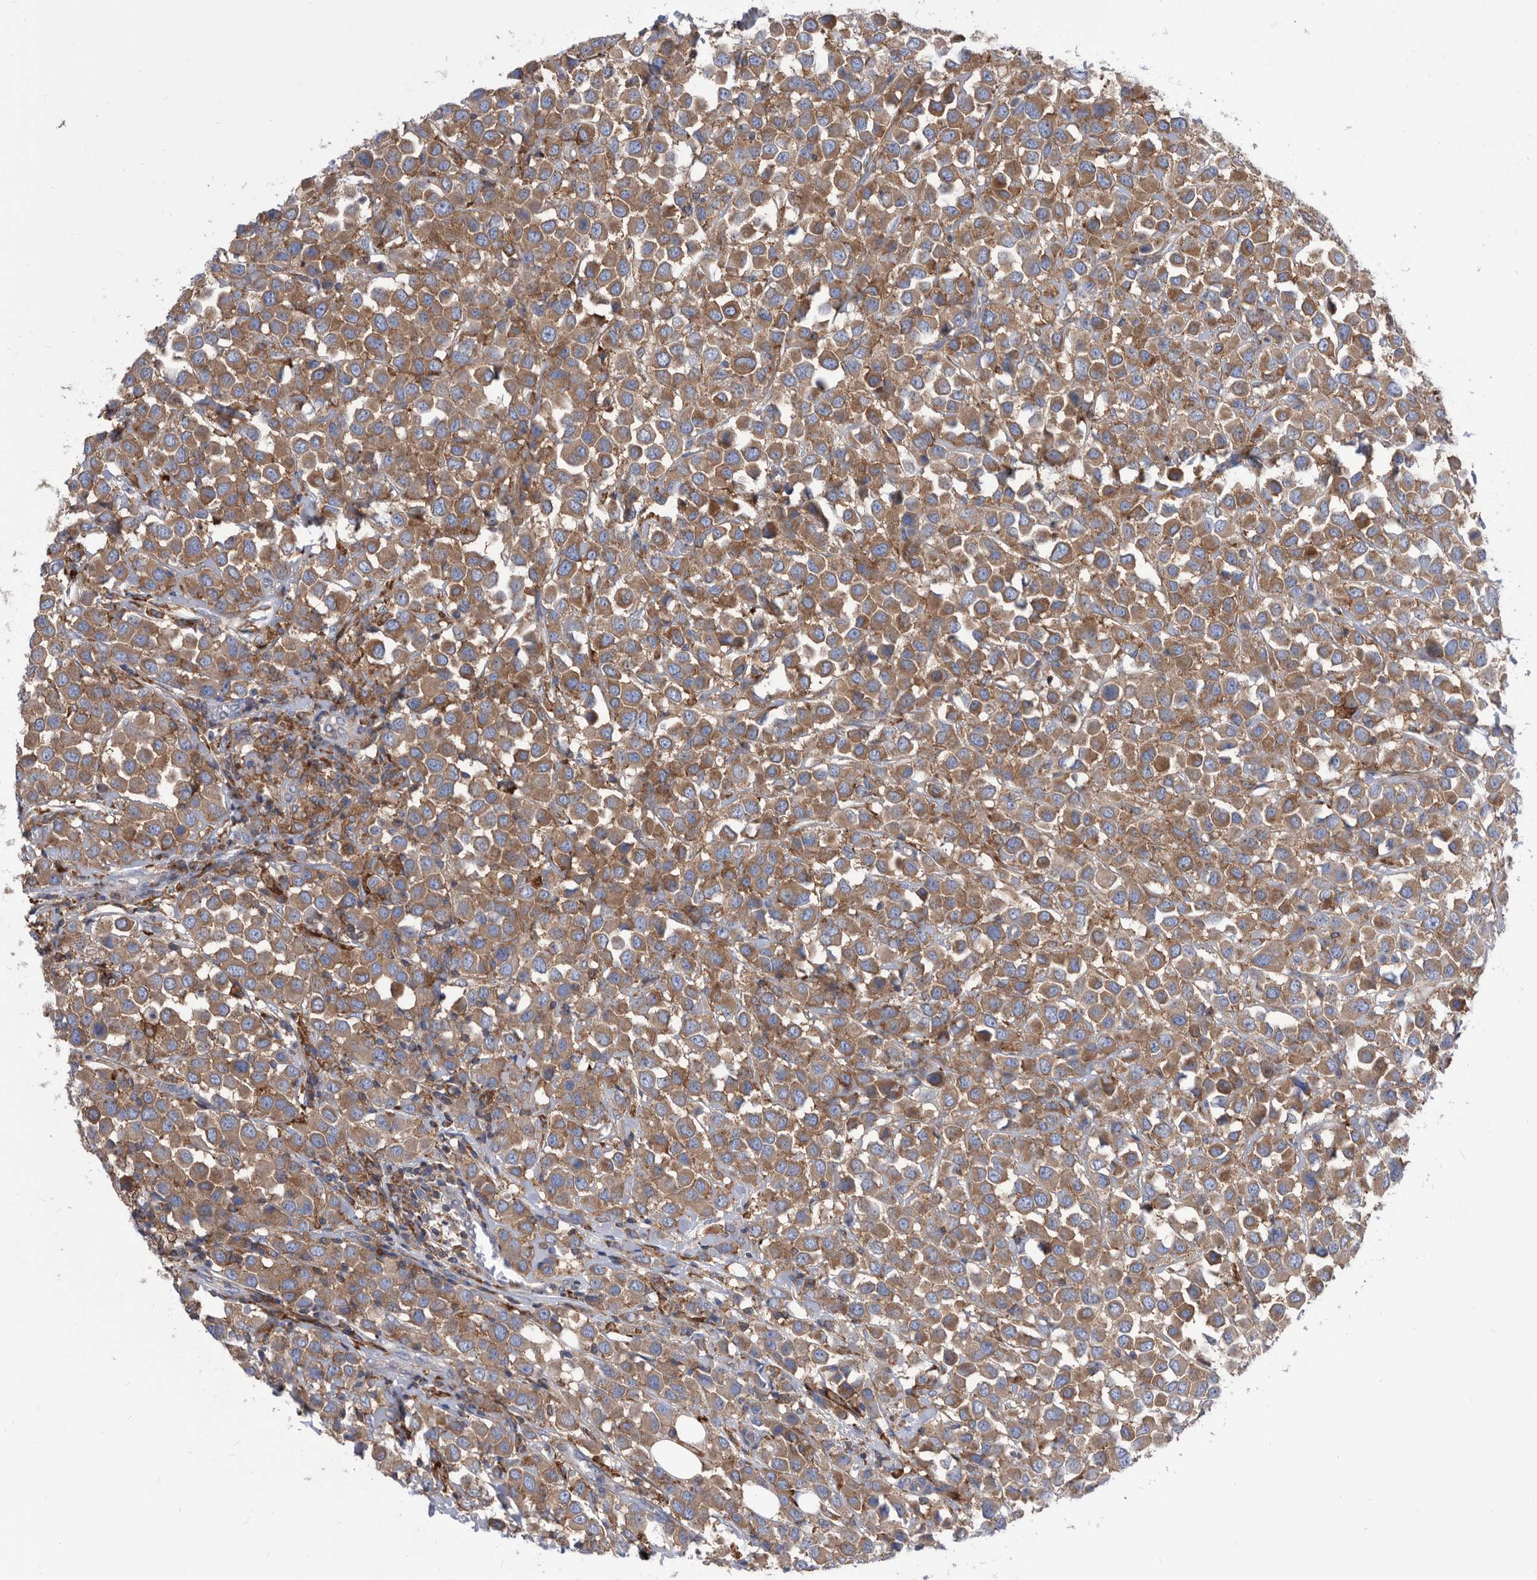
{"staining": {"intensity": "moderate", "quantity": ">75%", "location": "cytoplasmic/membranous"}, "tissue": "breast cancer", "cell_type": "Tumor cells", "image_type": "cancer", "snomed": [{"axis": "morphology", "description": "Duct carcinoma"}, {"axis": "topography", "description": "Breast"}], "caption": "Immunohistochemical staining of human infiltrating ductal carcinoma (breast) shows medium levels of moderate cytoplasmic/membranous protein staining in approximately >75% of tumor cells.", "gene": "SMG7", "patient": {"sex": "female", "age": 61}}